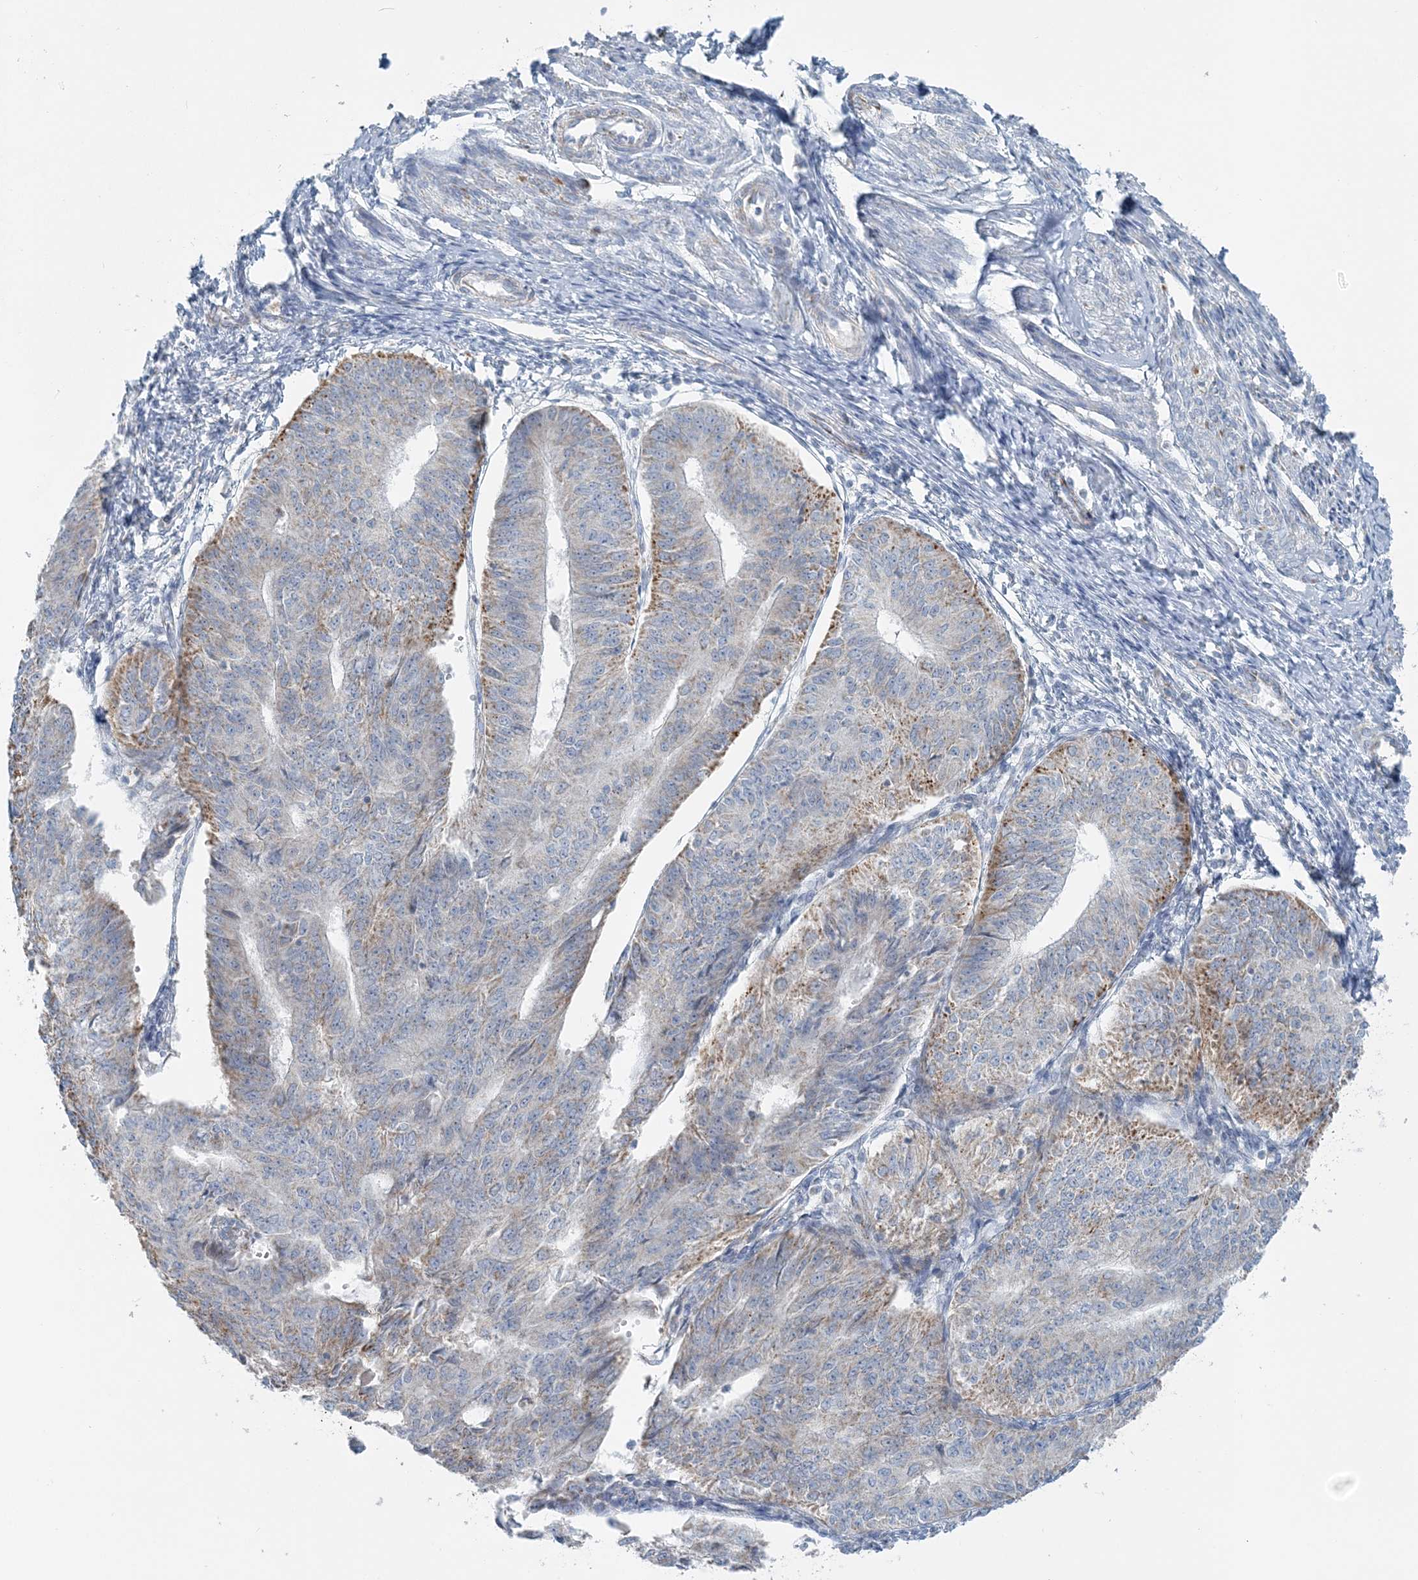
{"staining": {"intensity": "moderate", "quantity": "25%-75%", "location": "cytoplasmic/membranous"}, "tissue": "endometrial cancer", "cell_type": "Tumor cells", "image_type": "cancer", "snomed": [{"axis": "morphology", "description": "Adenocarcinoma, NOS"}, {"axis": "topography", "description": "Endometrium"}], "caption": "Immunohistochemical staining of endometrial adenocarcinoma demonstrates medium levels of moderate cytoplasmic/membranous protein staining in about 25%-75% of tumor cells.", "gene": "PCCB", "patient": {"sex": "female", "age": 32}}